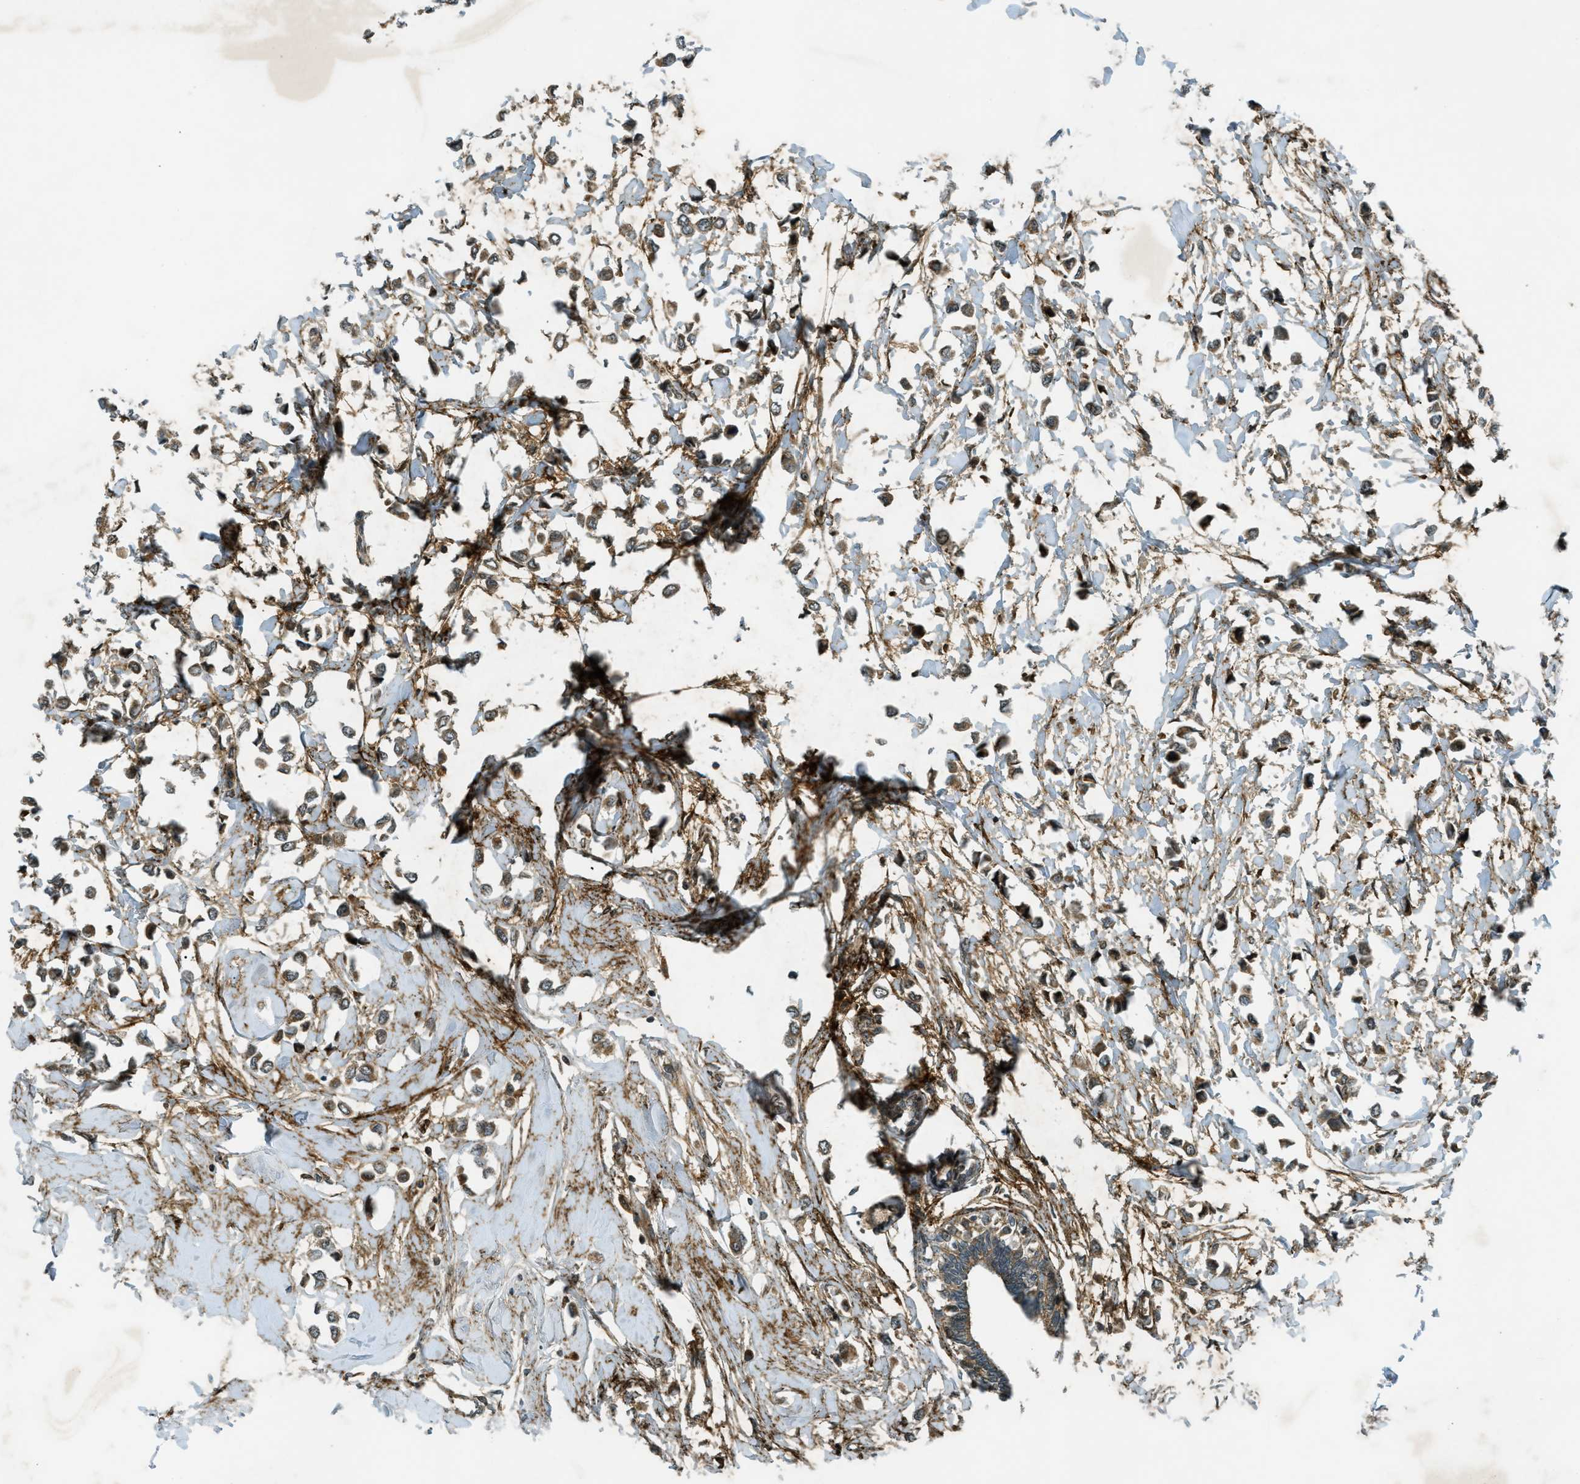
{"staining": {"intensity": "moderate", "quantity": ">75%", "location": "cytoplasmic/membranous"}, "tissue": "breast cancer", "cell_type": "Tumor cells", "image_type": "cancer", "snomed": [{"axis": "morphology", "description": "Lobular carcinoma"}, {"axis": "topography", "description": "Breast"}], "caption": "Tumor cells display medium levels of moderate cytoplasmic/membranous positivity in about >75% of cells in human breast lobular carcinoma. (DAB (3,3'-diaminobenzidine) IHC with brightfield microscopy, high magnification).", "gene": "EIF2AK3", "patient": {"sex": "female", "age": 51}}